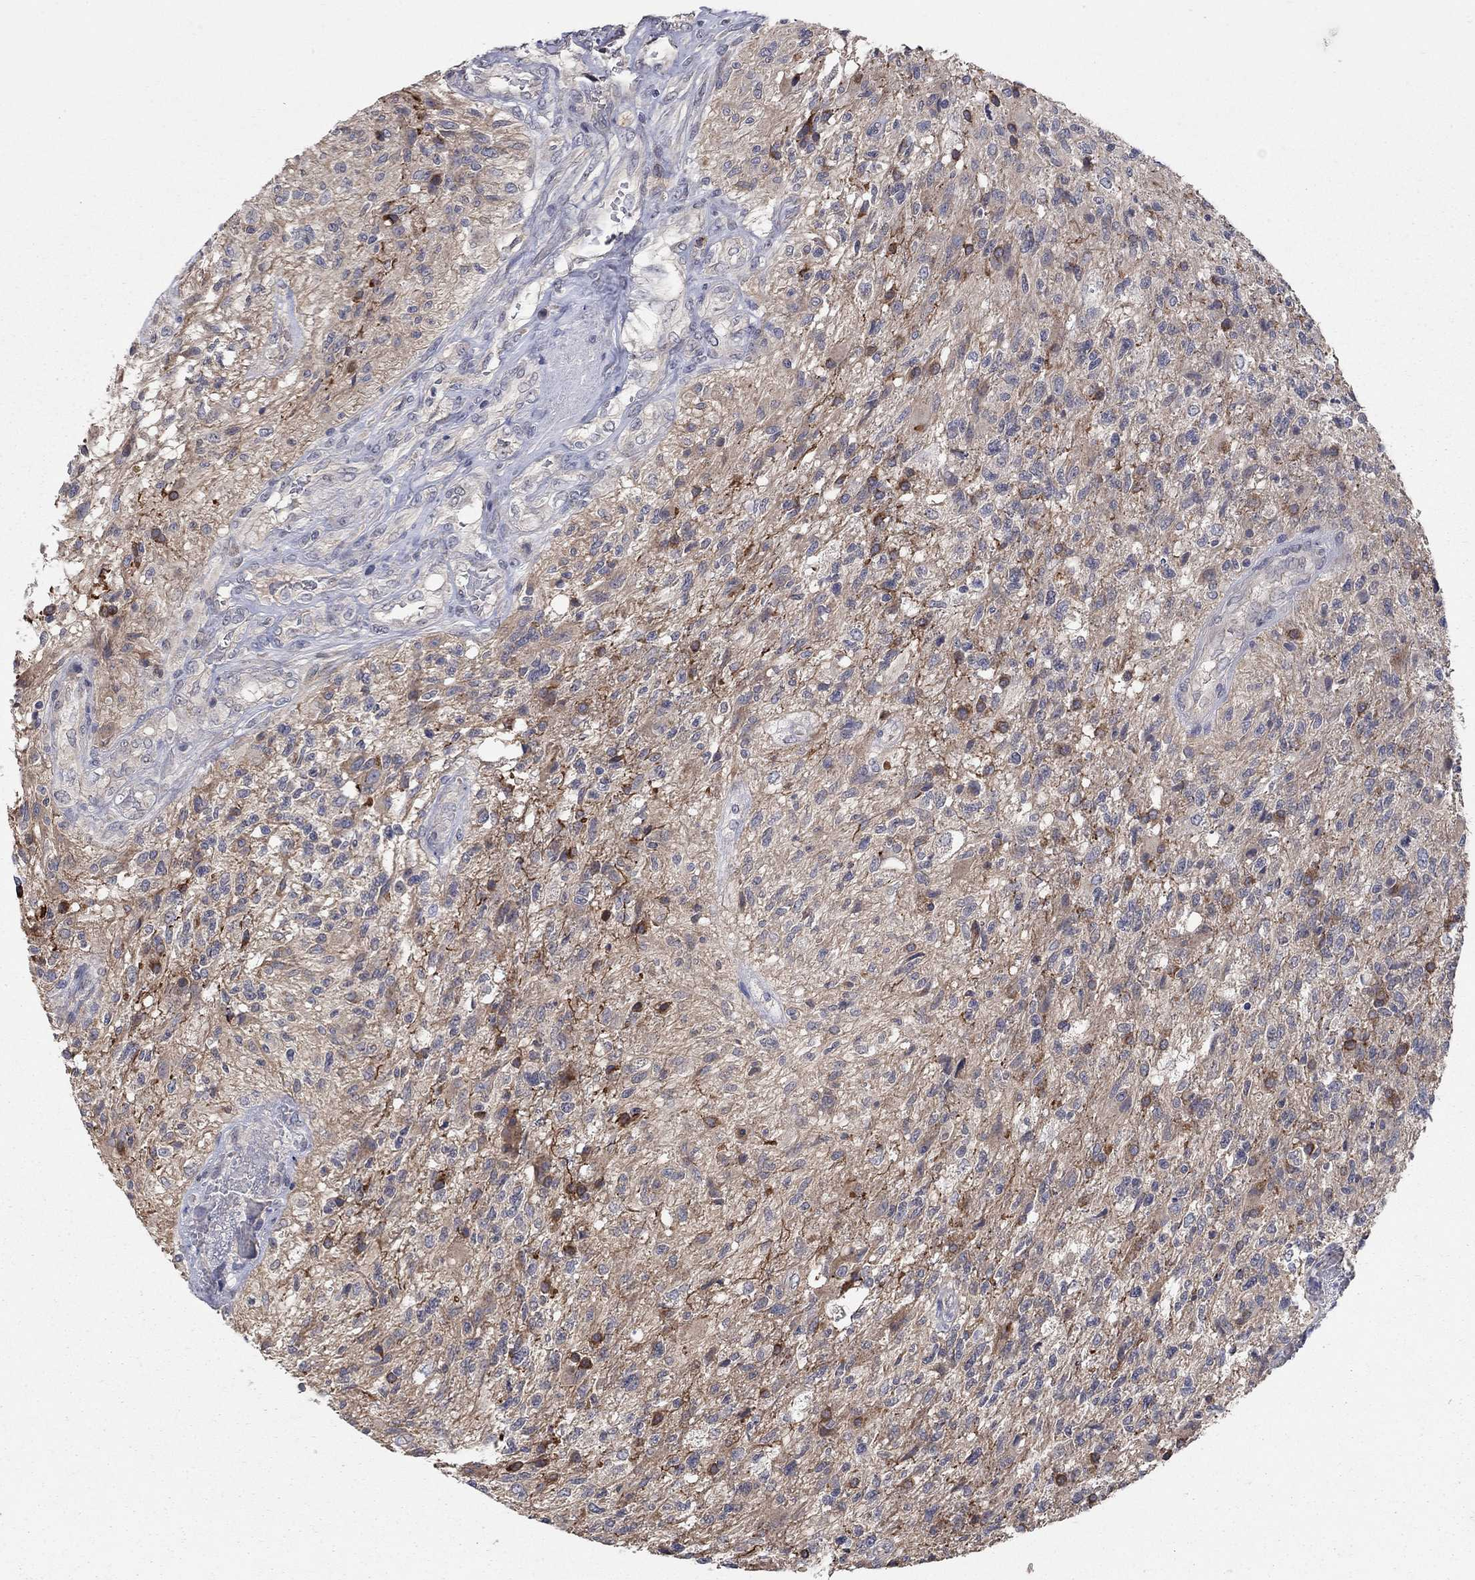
{"staining": {"intensity": "moderate", "quantity": "<25%", "location": "cytoplasmic/membranous"}, "tissue": "glioma", "cell_type": "Tumor cells", "image_type": "cancer", "snomed": [{"axis": "morphology", "description": "Glioma, malignant, High grade"}, {"axis": "topography", "description": "Brain"}], "caption": "Protein expression analysis of malignant glioma (high-grade) shows moderate cytoplasmic/membranous expression in about <25% of tumor cells. The staining was performed using DAB, with brown indicating positive protein expression. Nuclei are stained blue with hematoxylin.", "gene": "WASF3", "patient": {"sex": "male", "age": 56}}